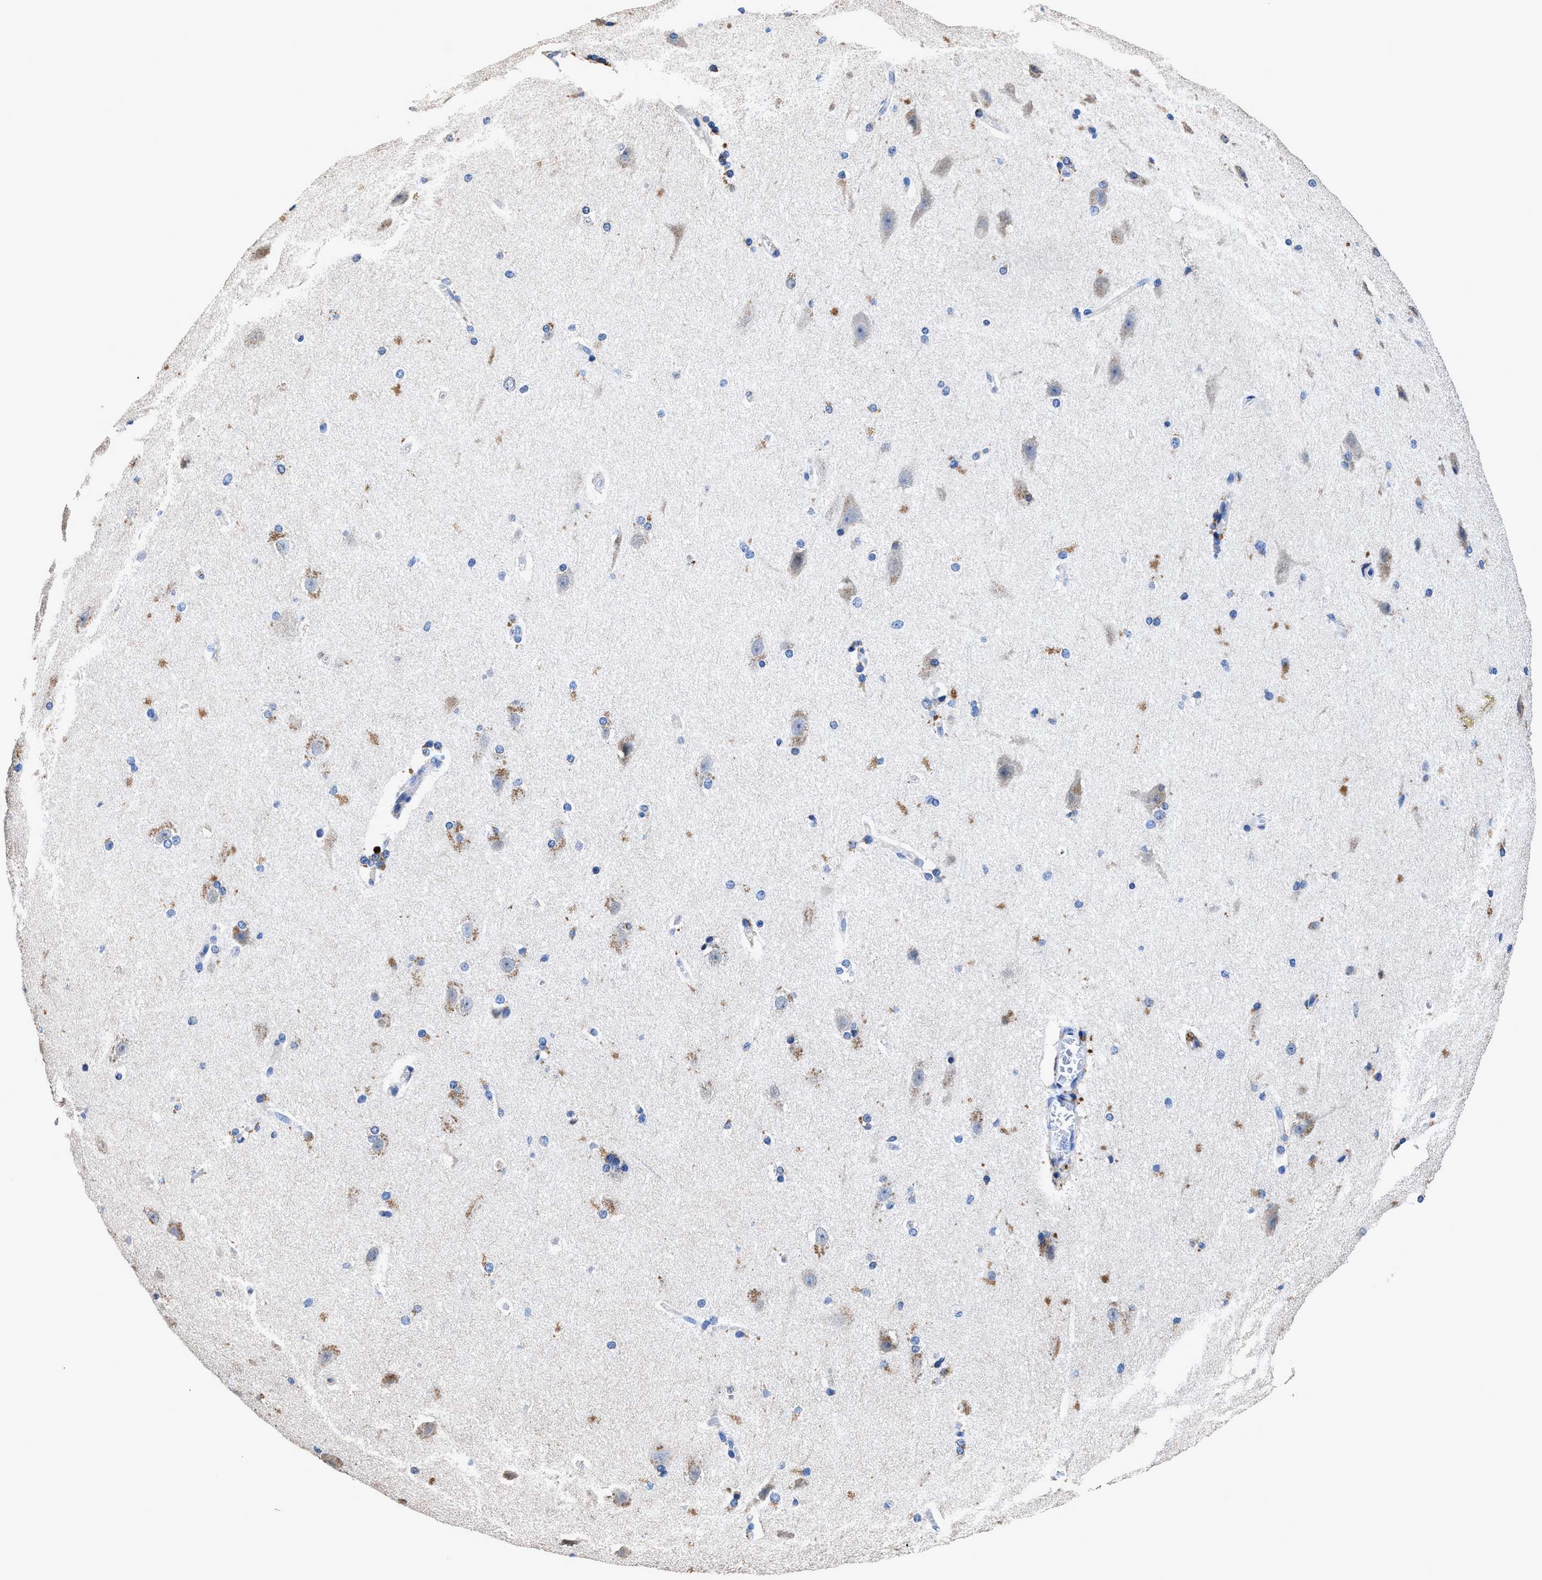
{"staining": {"intensity": "negative", "quantity": "none", "location": "none"}, "tissue": "cerebral cortex", "cell_type": "Endothelial cells", "image_type": "normal", "snomed": [{"axis": "morphology", "description": "Normal tissue, NOS"}, {"axis": "topography", "description": "Cerebral cortex"}, {"axis": "topography", "description": "Hippocampus"}], "caption": "The image exhibits no significant positivity in endothelial cells of cerebral cortex.", "gene": "UBR4", "patient": {"sex": "female", "age": 19}}